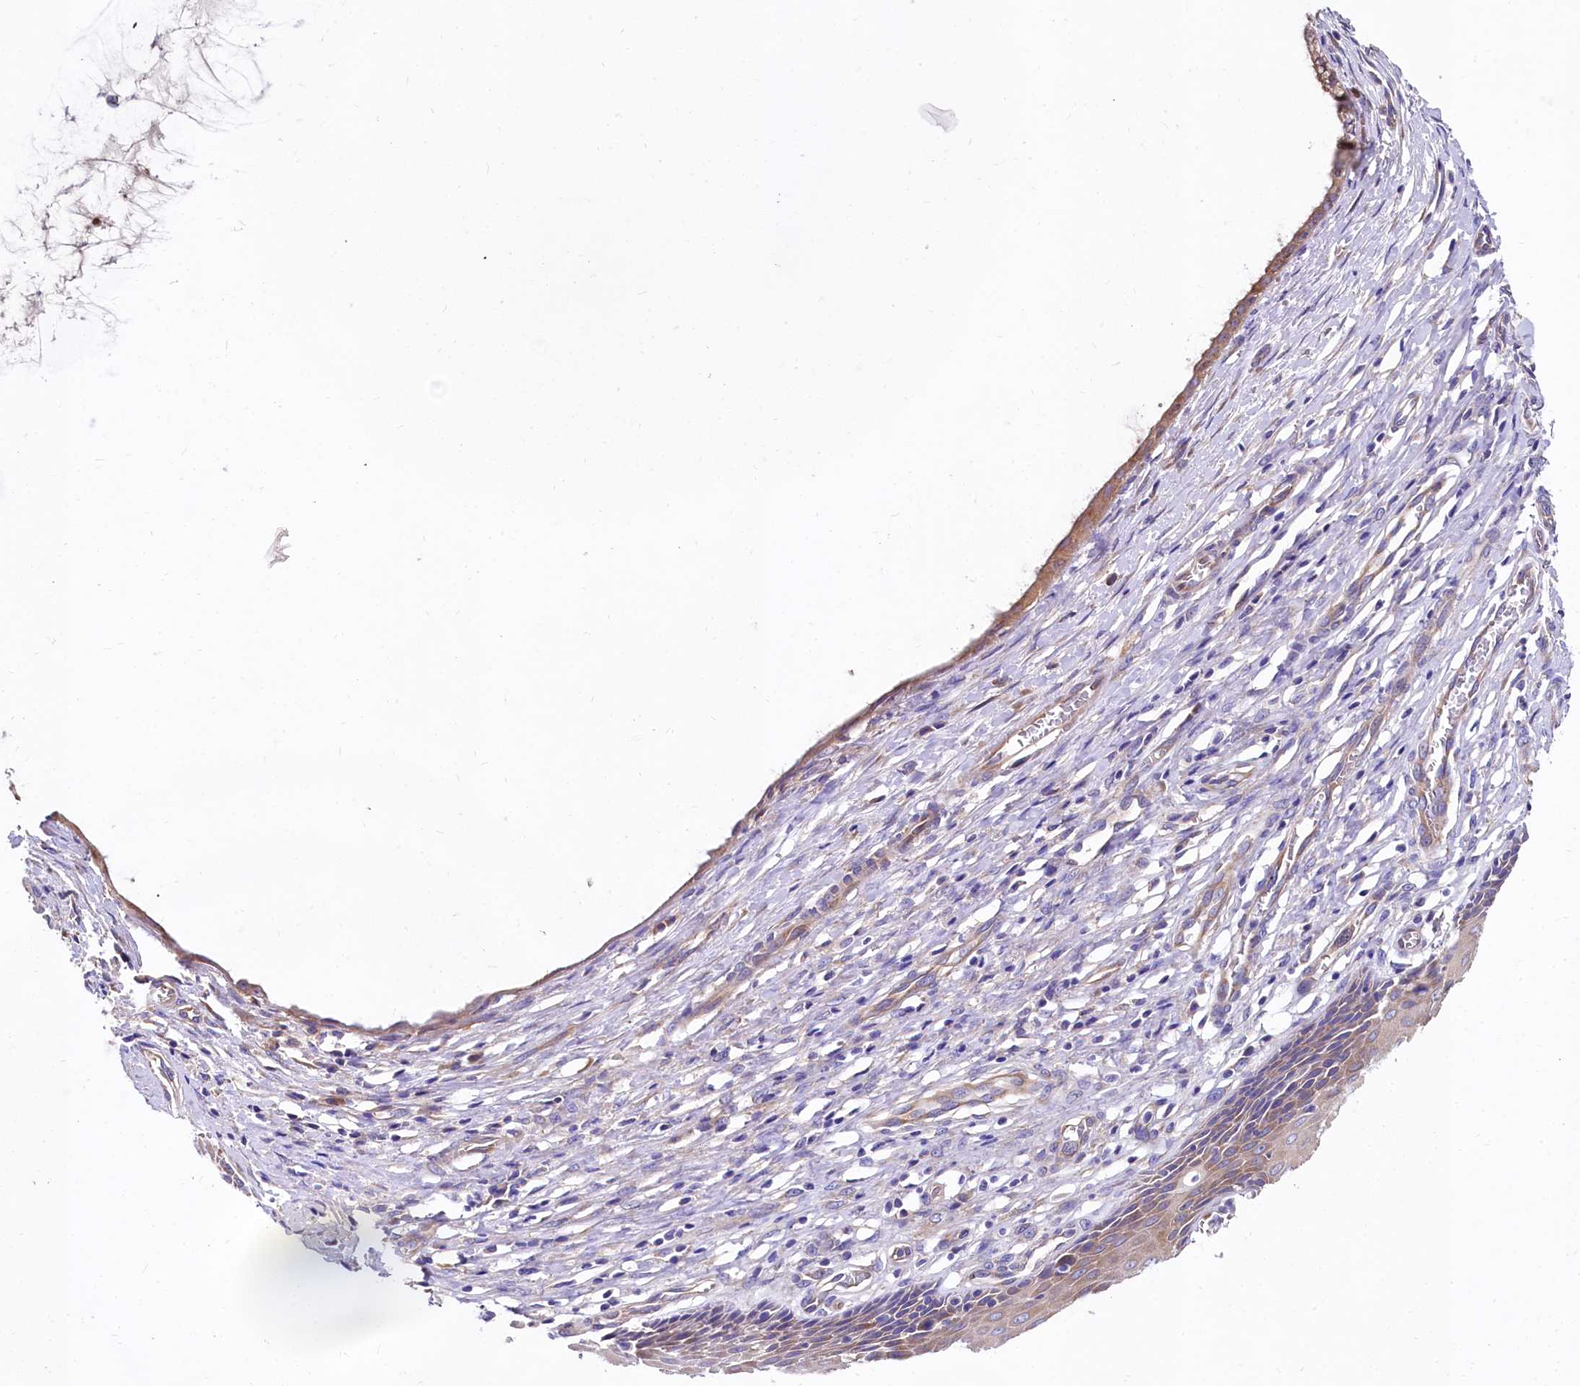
{"staining": {"intensity": "moderate", "quantity": ">75%", "location": "cytoplasmic/membranous"}, "tissue": "cervix", "cell_type": "Glandular cells", "image_type": "normal", "snomed": [{"axis": "morphology", "description": "Normal tissue, NOS"}, {"axis": "topography", "description": "Cervix"}], "caption": "Glandular cells reveal medium levels of moderate cytoplasmic/membranous expression in about >75% of cells in unremarkable human cervix. (brown staining indicates protein expression, while blue staining denotes nuclei).", "gene": "QARS1", "patient": {"sex": "female", "age": 55}}